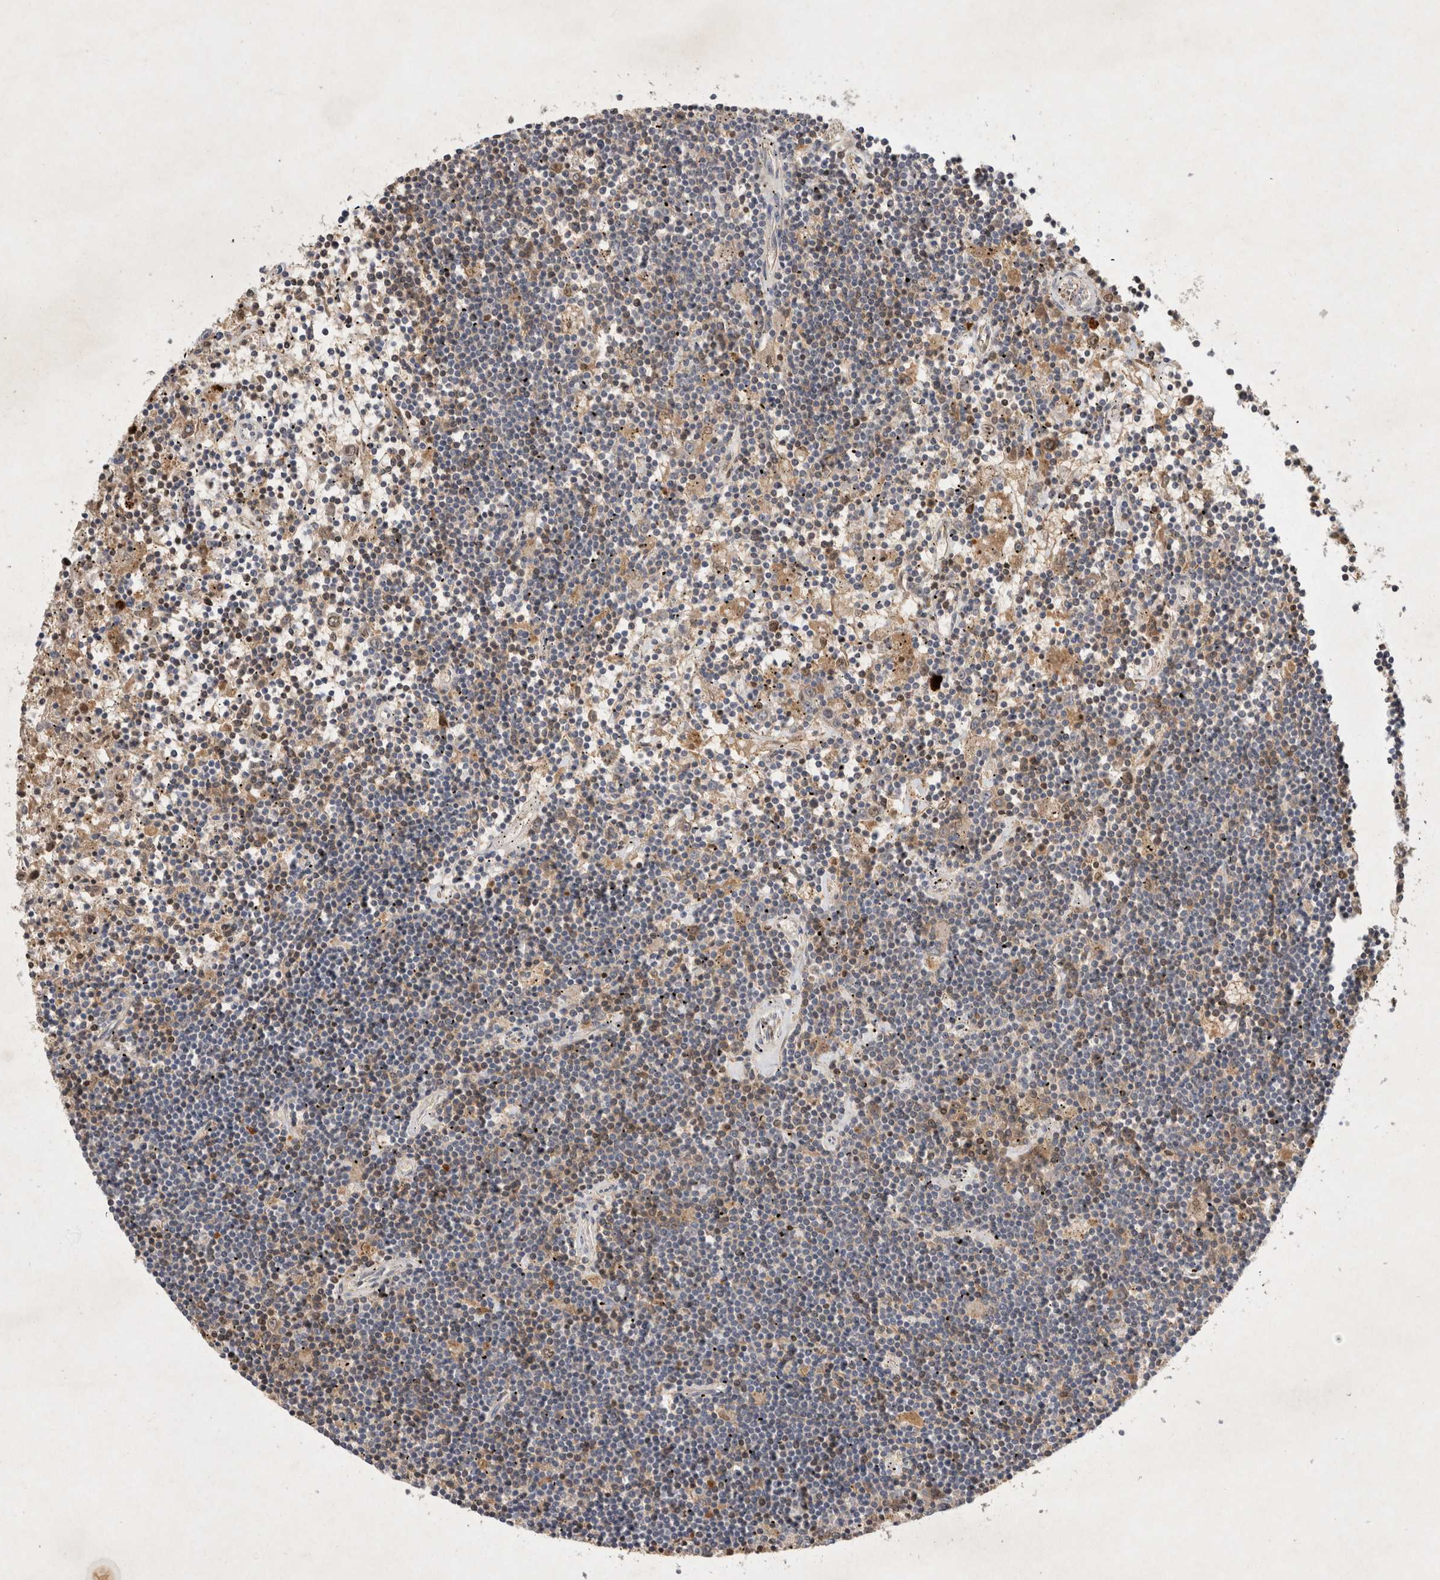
{"staining": {"intensity": "moderate", "quantity": "<25%", "location": "cytoplasmic/membranous"}, "tissue": "lymphoma", "cell_type": "Tumor cells", "image_type": "cancer", "snomed": [{"axis": "morphology", "description": "Malignant lymphoma, non-Hodgkin's type, Low grade"}, {"axis": "topography", "description": "Spleen"}], "caption": "Lymphoma was stained to show a protein in brown. There is low levels of moderate cytoplasmic/membranous staining in about <25% of tumor cells.", "gene": "XRCC5", "patient": {"sex": "male", "age": 76}}